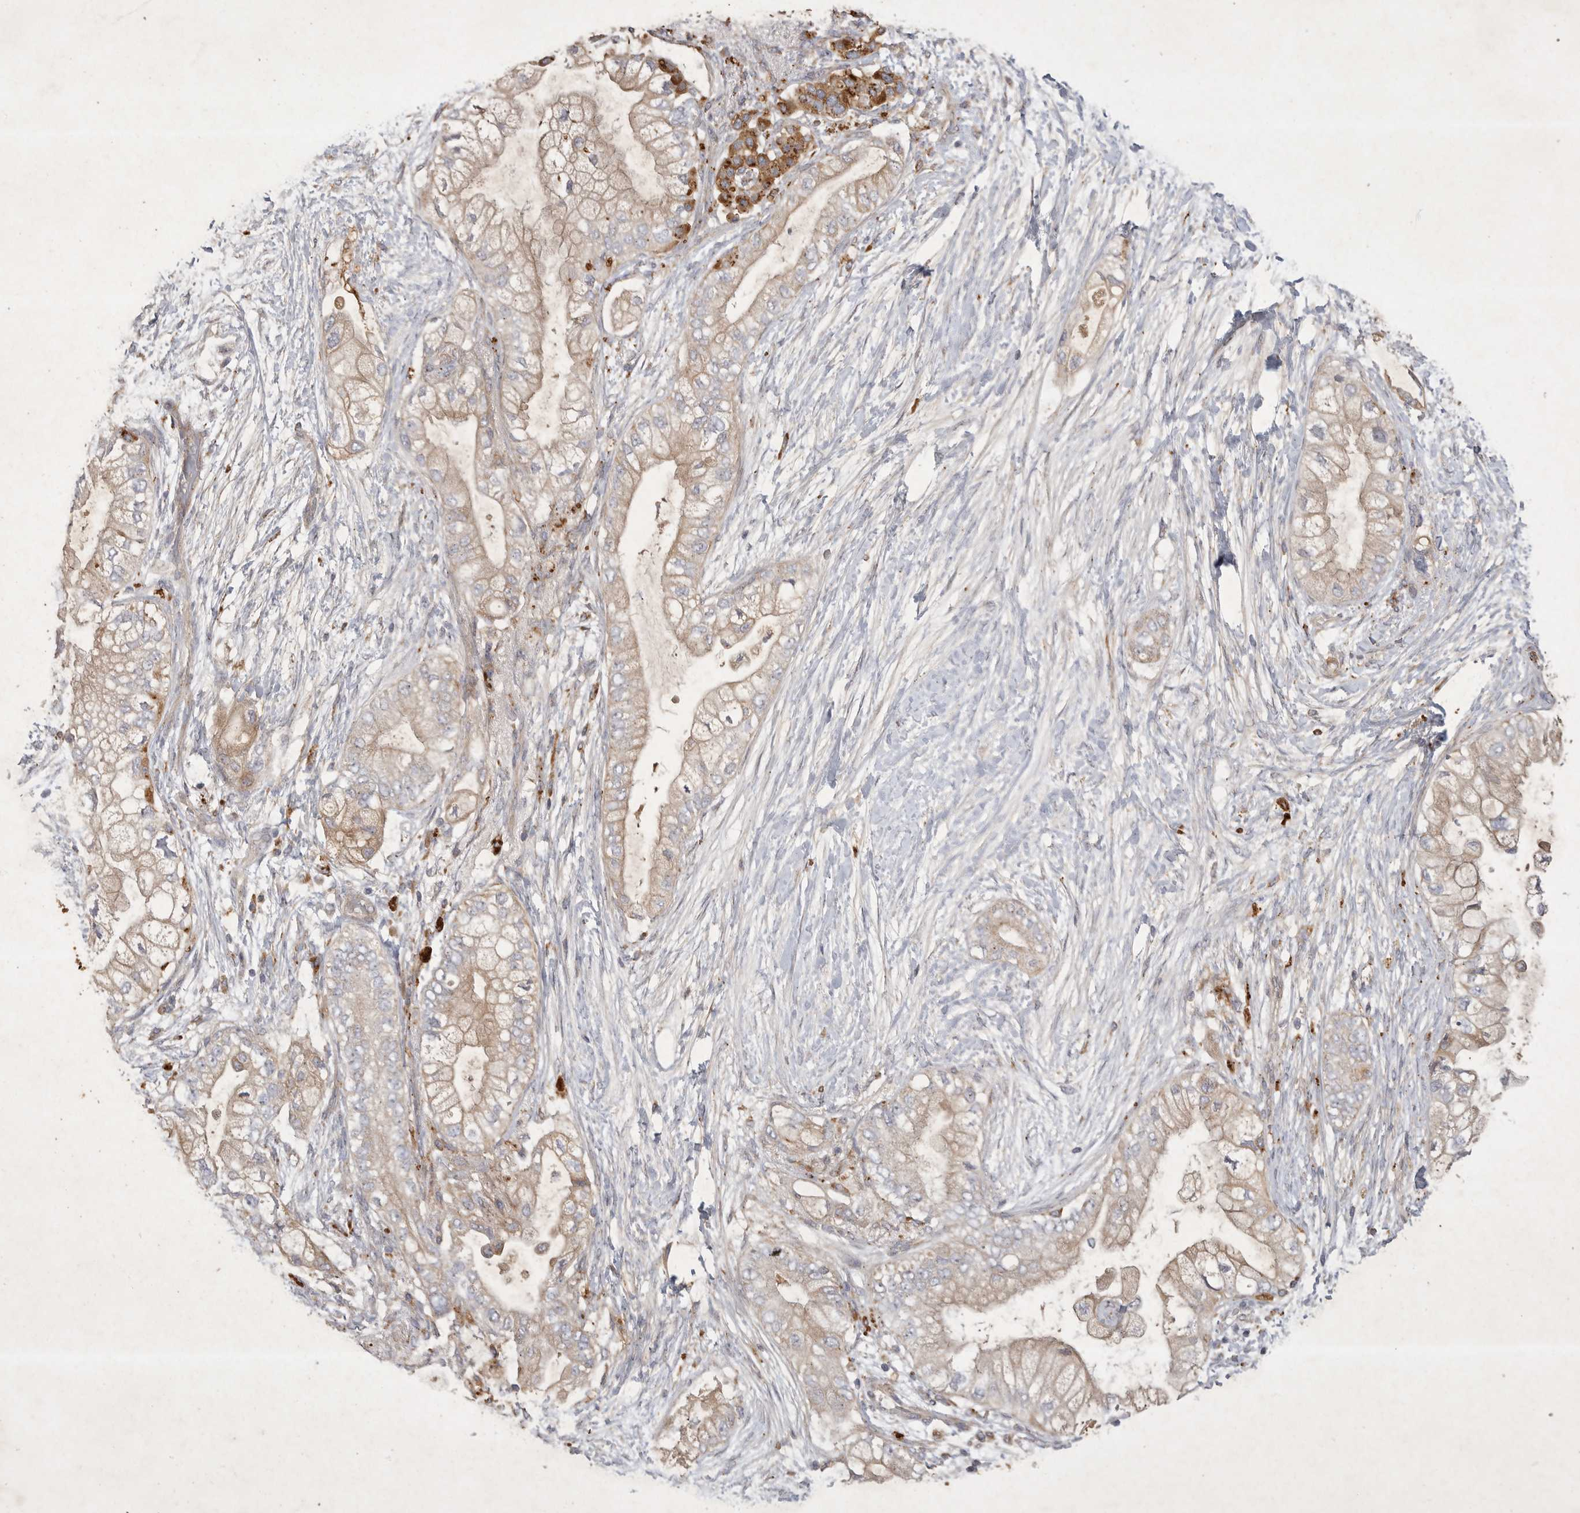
{"staining": {"intensity": "moderate", "quantity": ">75%", "location": "cytoplasmic/membranous"}, "tissue": "pancreatic cancer", "cell_type": "Tumor cells", "image_type": "cancer", "snomed": [{"axis": "morphology", "description": "Adenocarcinoma, NOS"}, {"axis": "topography", "description": "Pancreas"}], "caption": "The image shows staining of pancreatic cancer (adenocarcinoma), revealing moderate cytoplasmic/membranous protein expression (brown color) within tumor cells.", "gene": "MRPL41", "patient": {"sex": "male", "age": 53}}